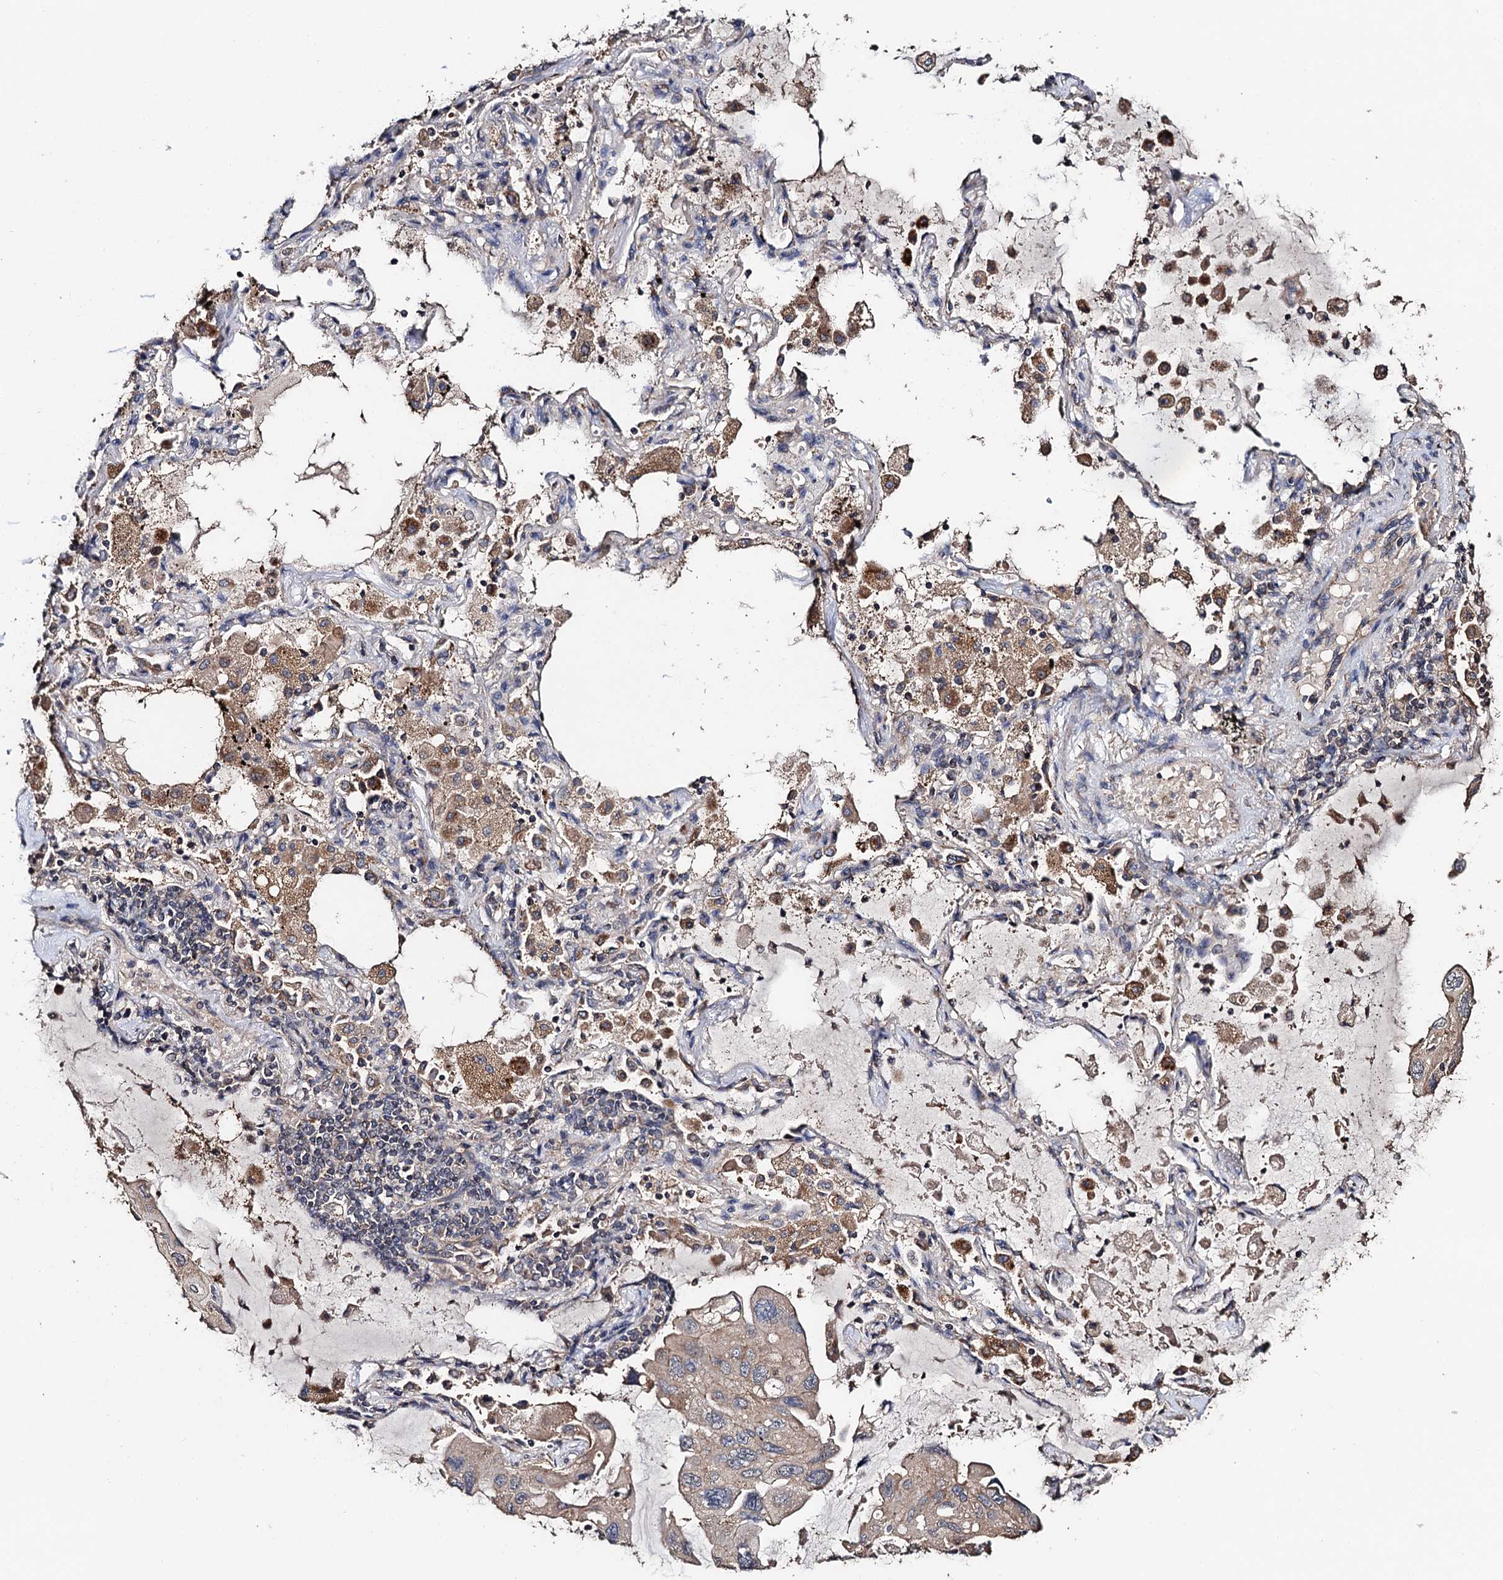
{"staining": {"intensity": "weak", "quantity": "25%-75%", "location": "cytoplasmic/membranous"}, "tissue": "lung cancer", "cell_type": "Tumor cells", "image_type": "cancer", "snomed": [{"axis": "morphology", "description": "Squamous cell carcinoma, NOS"}, {"axis": "topography", "description": "Lung"}], "caption": "Protein staining of lung squamous cell carcinoma tissue demonstrates weak cytoplasmic/membranous staining in approximately 25%-75% of tumor cells. (IHC, brightfield microscopy, high magnification).", "gene": "PPTC7", "patient": {"sex": "female", "age": 73}}